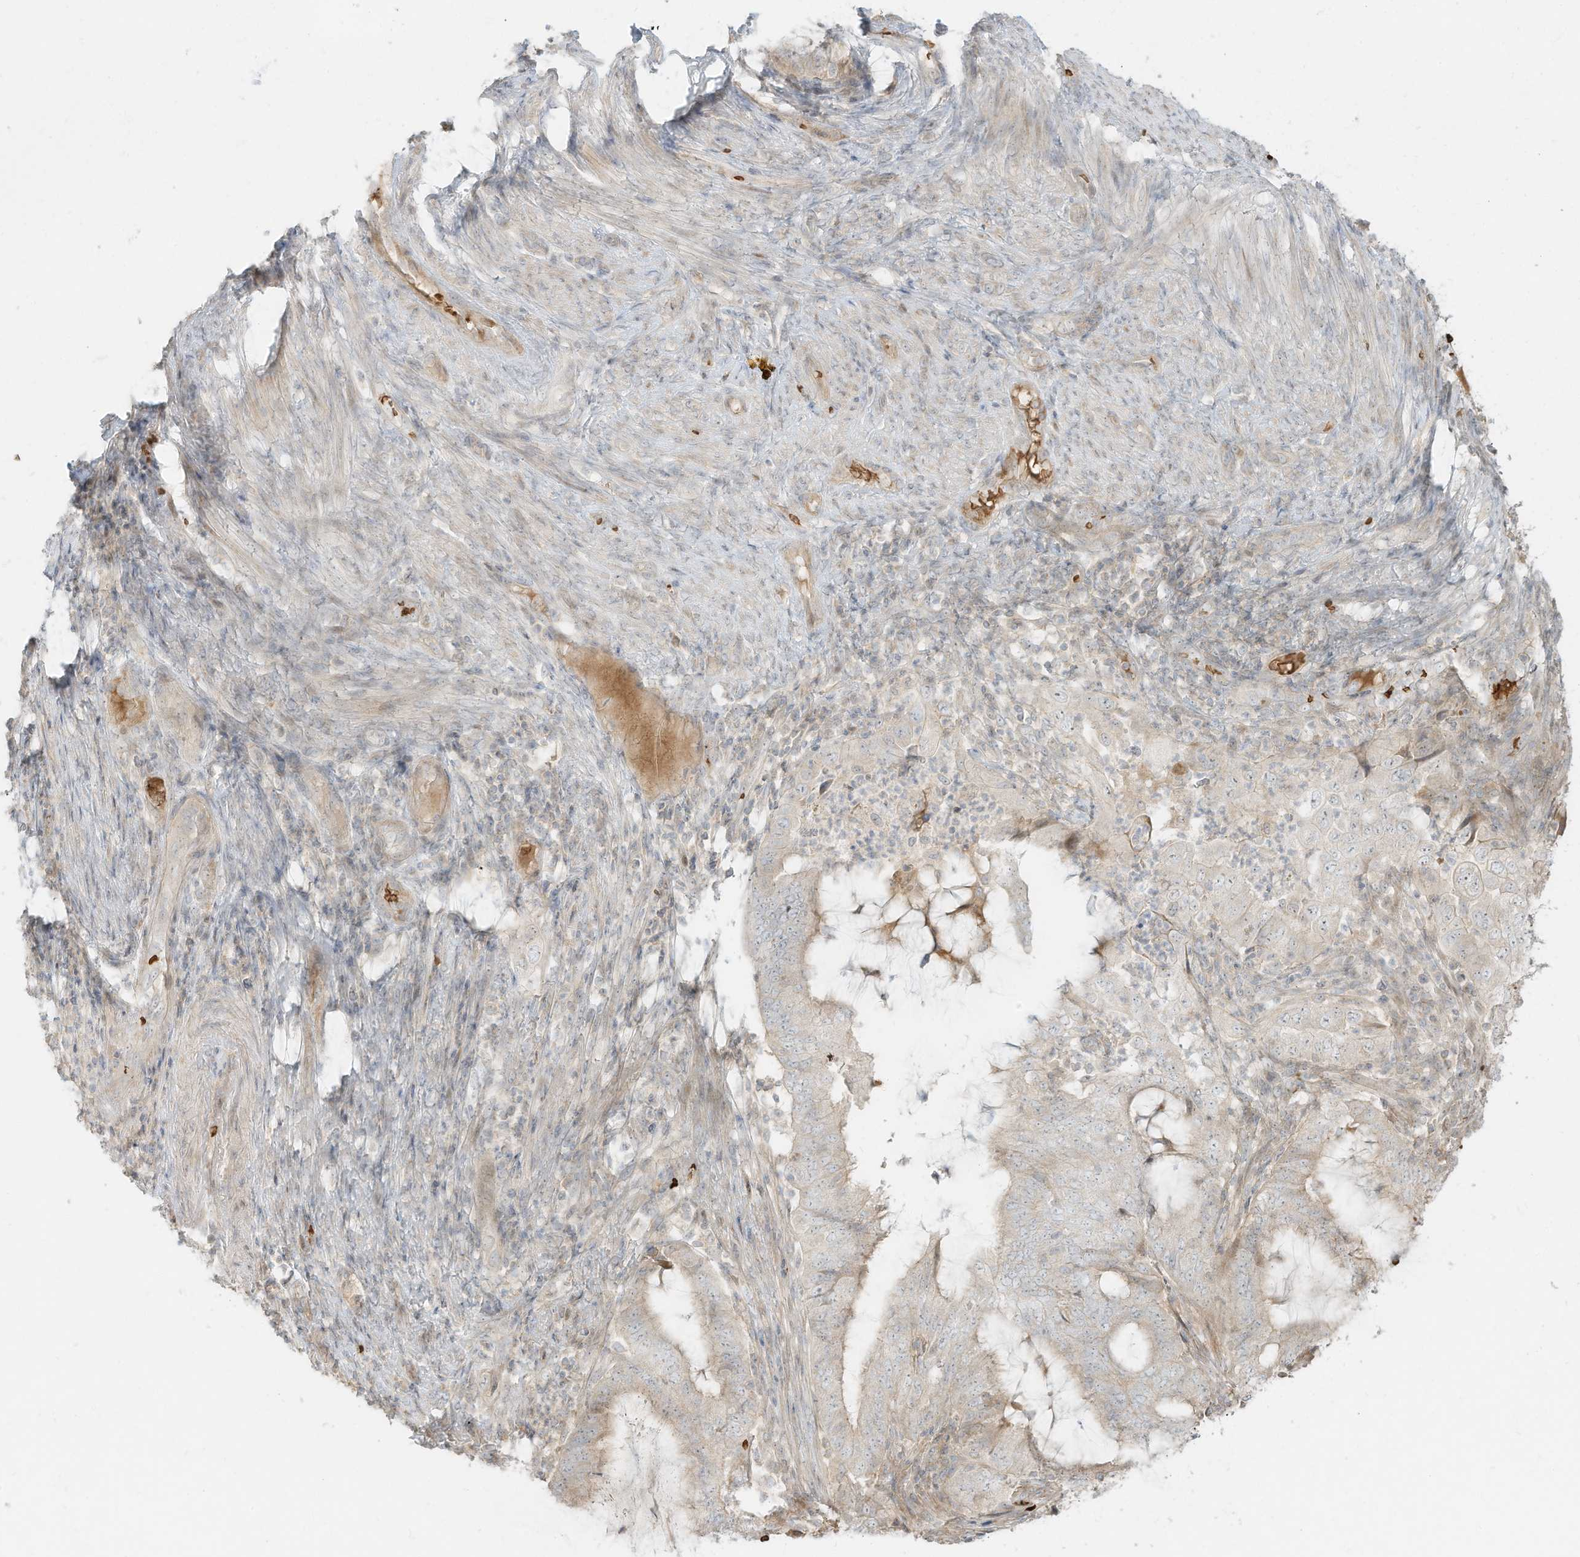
{"staining": {"intensity": "weak", "quantity": "<25%", "location": "cytoplasmic/membranous"}, "tissue": "endometrial cancer", "cell_type": "Tumor cells", "image_type": "cancer", "snomed": [{"axis": "morphology", "description": "Adenocarcinoma, NOS"}, {"axis": "topography", "description": "Endometrium"}], "caption": "The photomicrograph shows no staining of tumor cells in endometrial cancer.", "gene": "OFD1", "patient": {"sex": "female", "age": 51}}